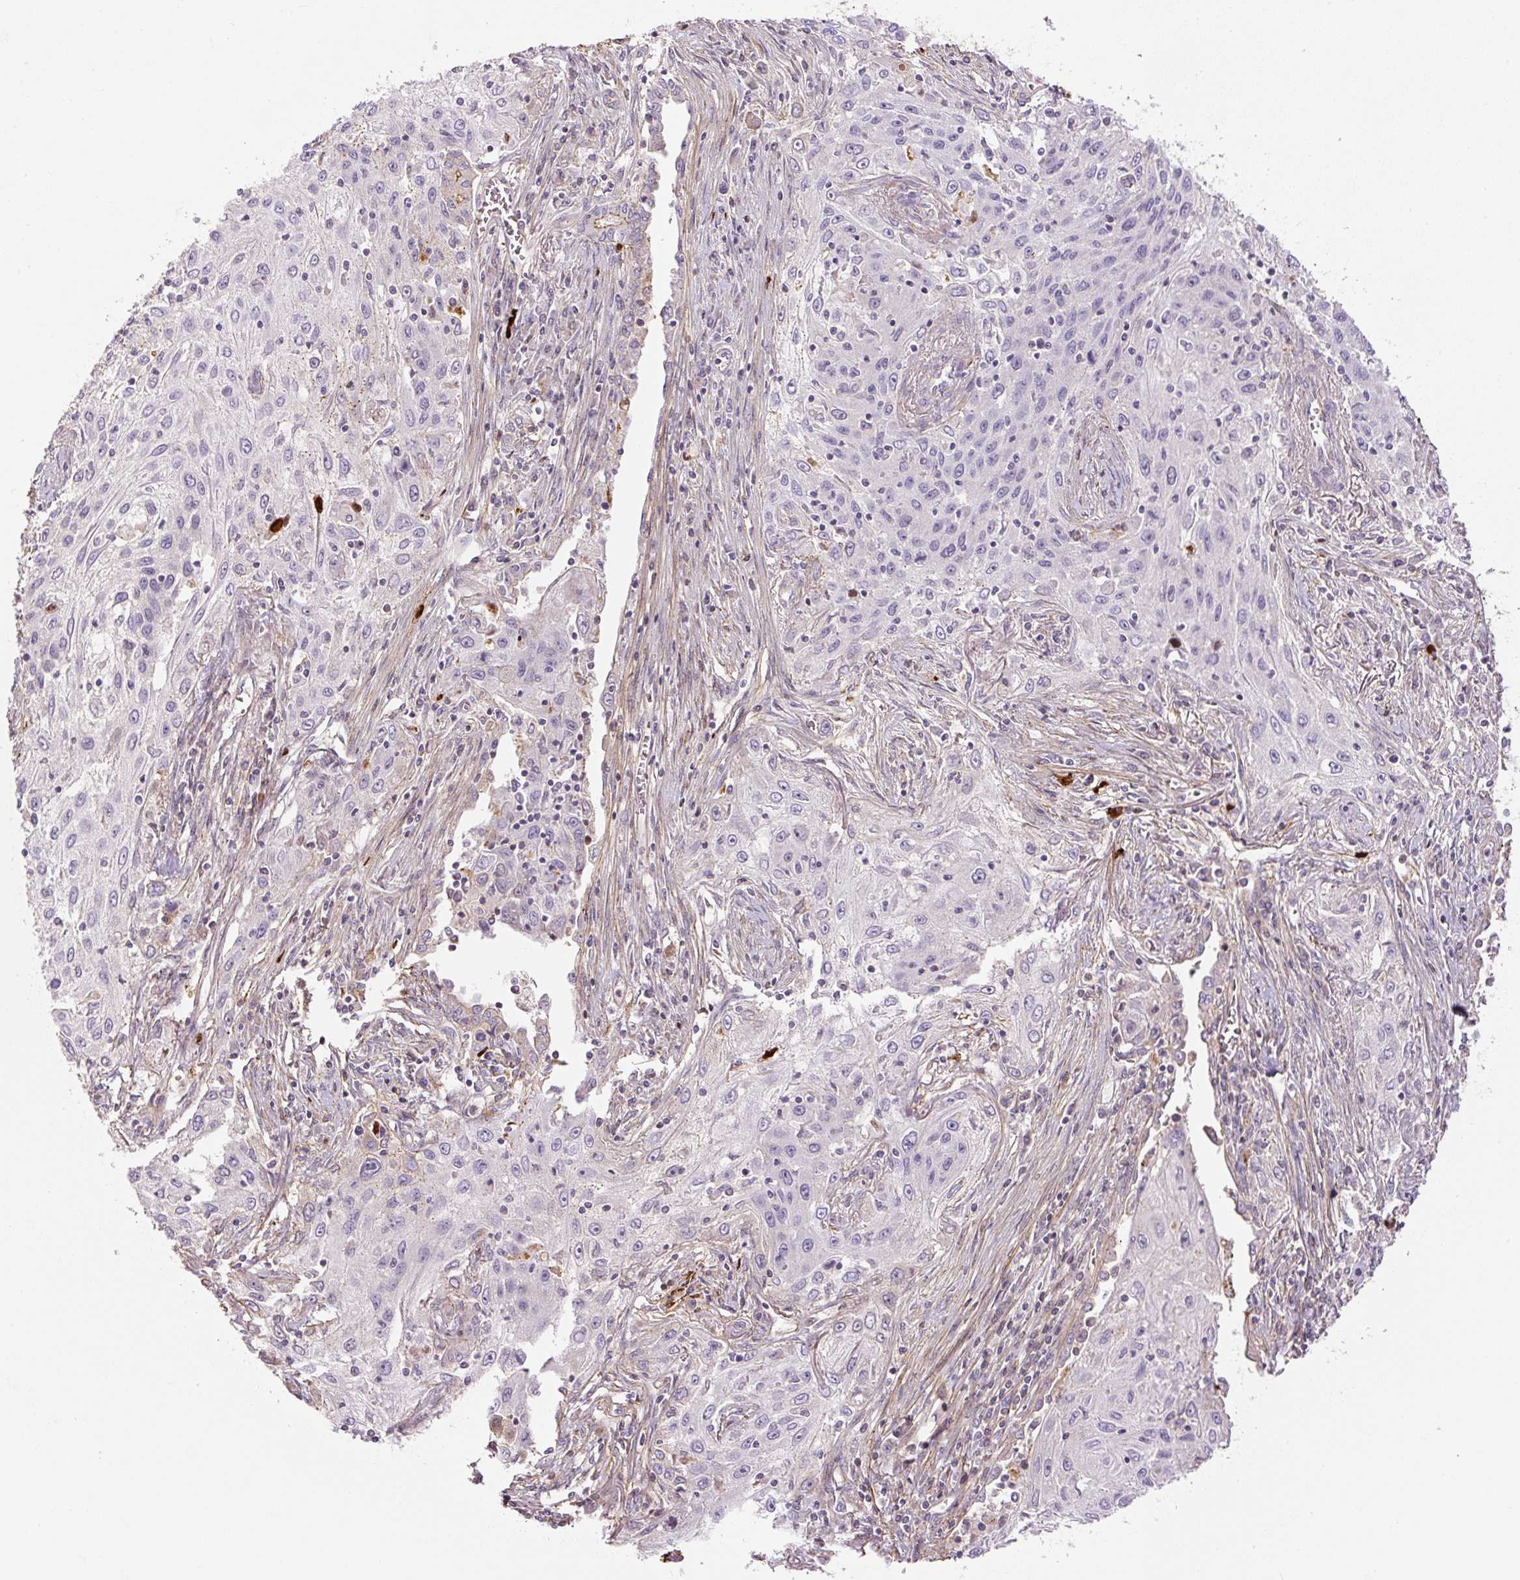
{"staining": {"intensity": "negative", "quantity": "none", "location": "none"}, "tissue": "lung cancer", "cell_type": "Tumor cells", "image_type": "cancer", "snomed": [{"axis": "morphology", "description": "Squamous cell carcinoma, NOS"}, {"axis": "topography", "description": "Lung"}], "caption": "Immunohistochemistry (IHC) micrograph of neoplastic tissue: human lung cancer stained with DAB (3,3'-diaminobenzidine) demonstrates no significant protein staining in tumor cells. The staining is performed using DAB brown chromogen with nuclei counter-stained in using hematoxylin.", "gene": "CCNI2", "patient": {"sex": "female", "age": 69}}